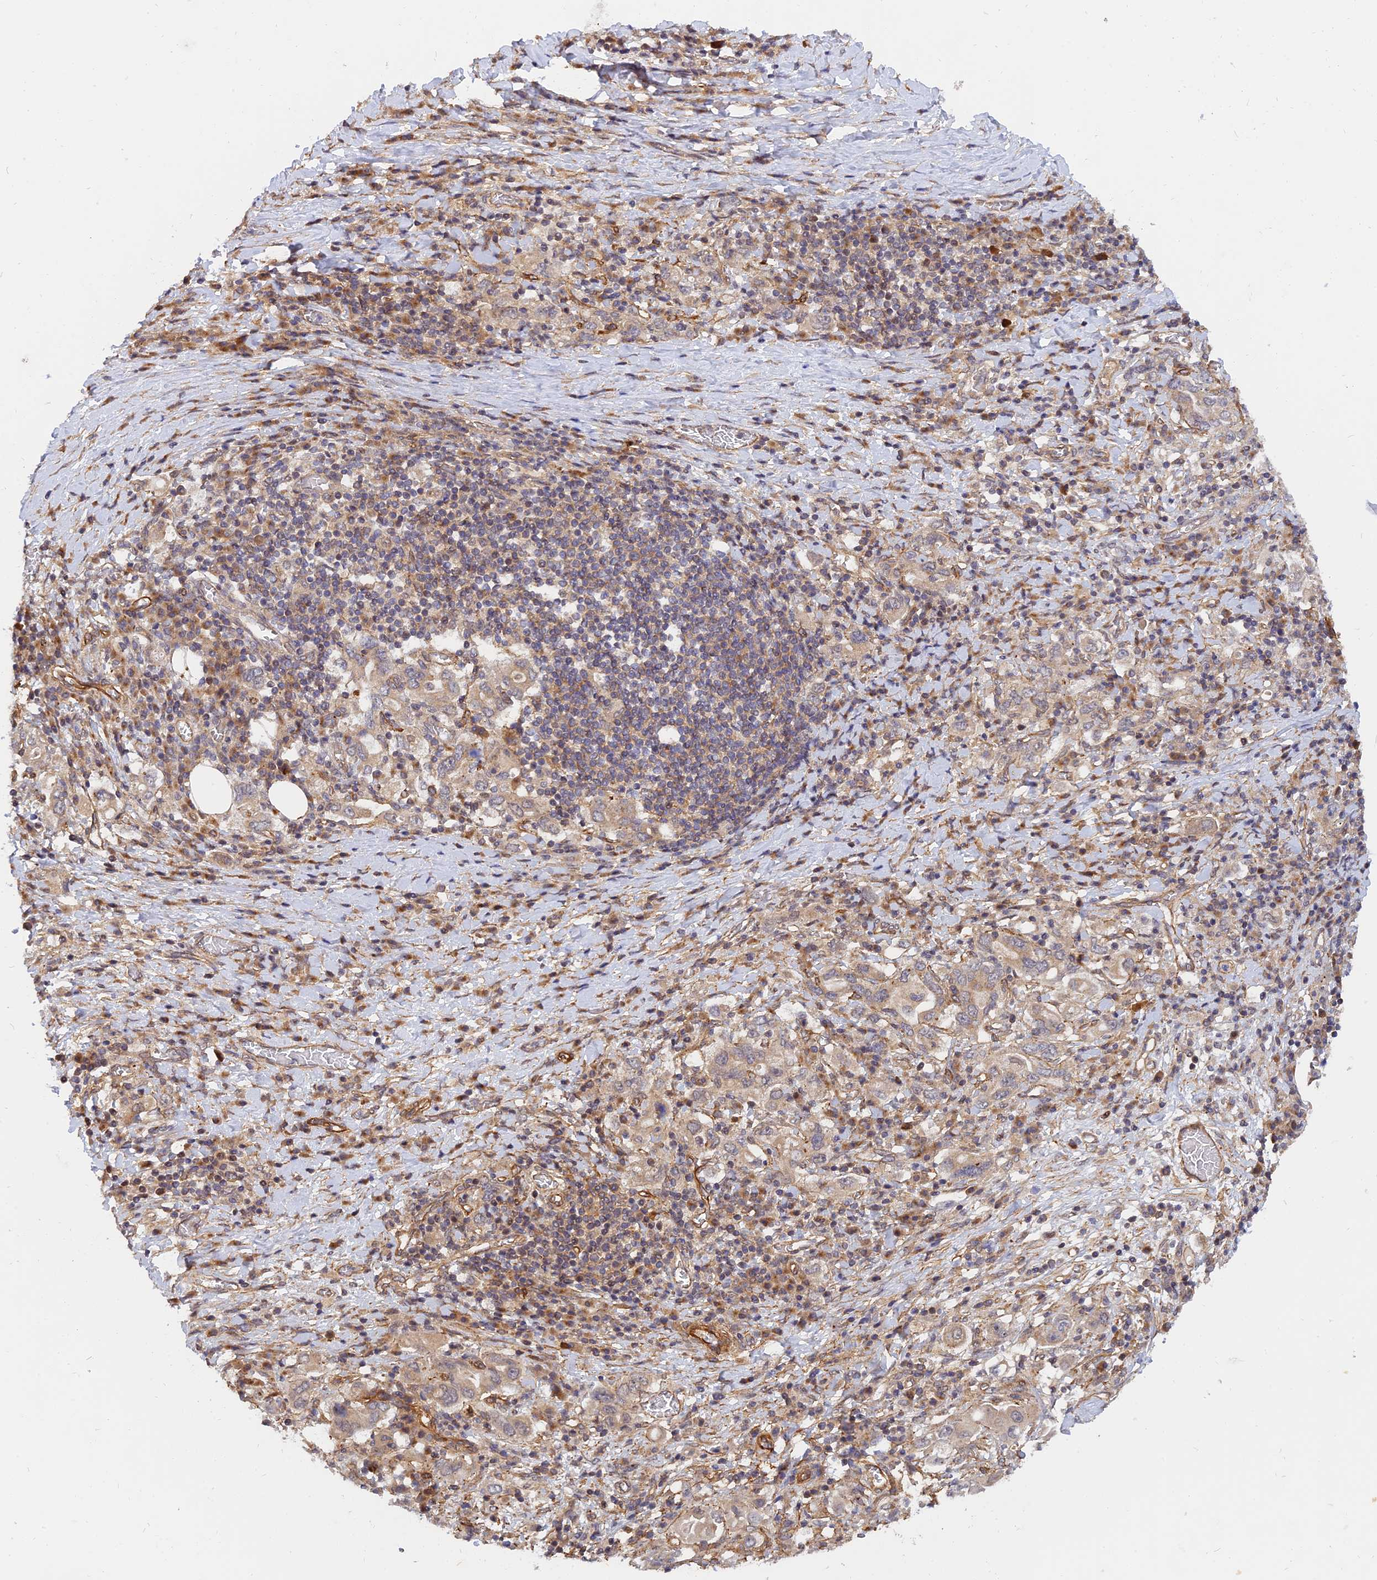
{"staining": {"intensity": "weak", "quantity": "<25%", "location": "cytoplasmic/membranous"}, "tissue": "stomach cancer", "cell_type": "Tumor cells", "image_type": "cancer", "snomed": [{"axis": "morphology", "description": "Adenocarcinoma, NOS"}, {"axis": "topography", "description": "Stomach, upper"}, {"axis": "topography", "description": "Stomach"}], "caption": "This is an immunohistochemistry image of stomach cancer. There is no positivity in tumor cells.", "gene": "WDR41", "patient": {"sex": "male", "age": 62}}